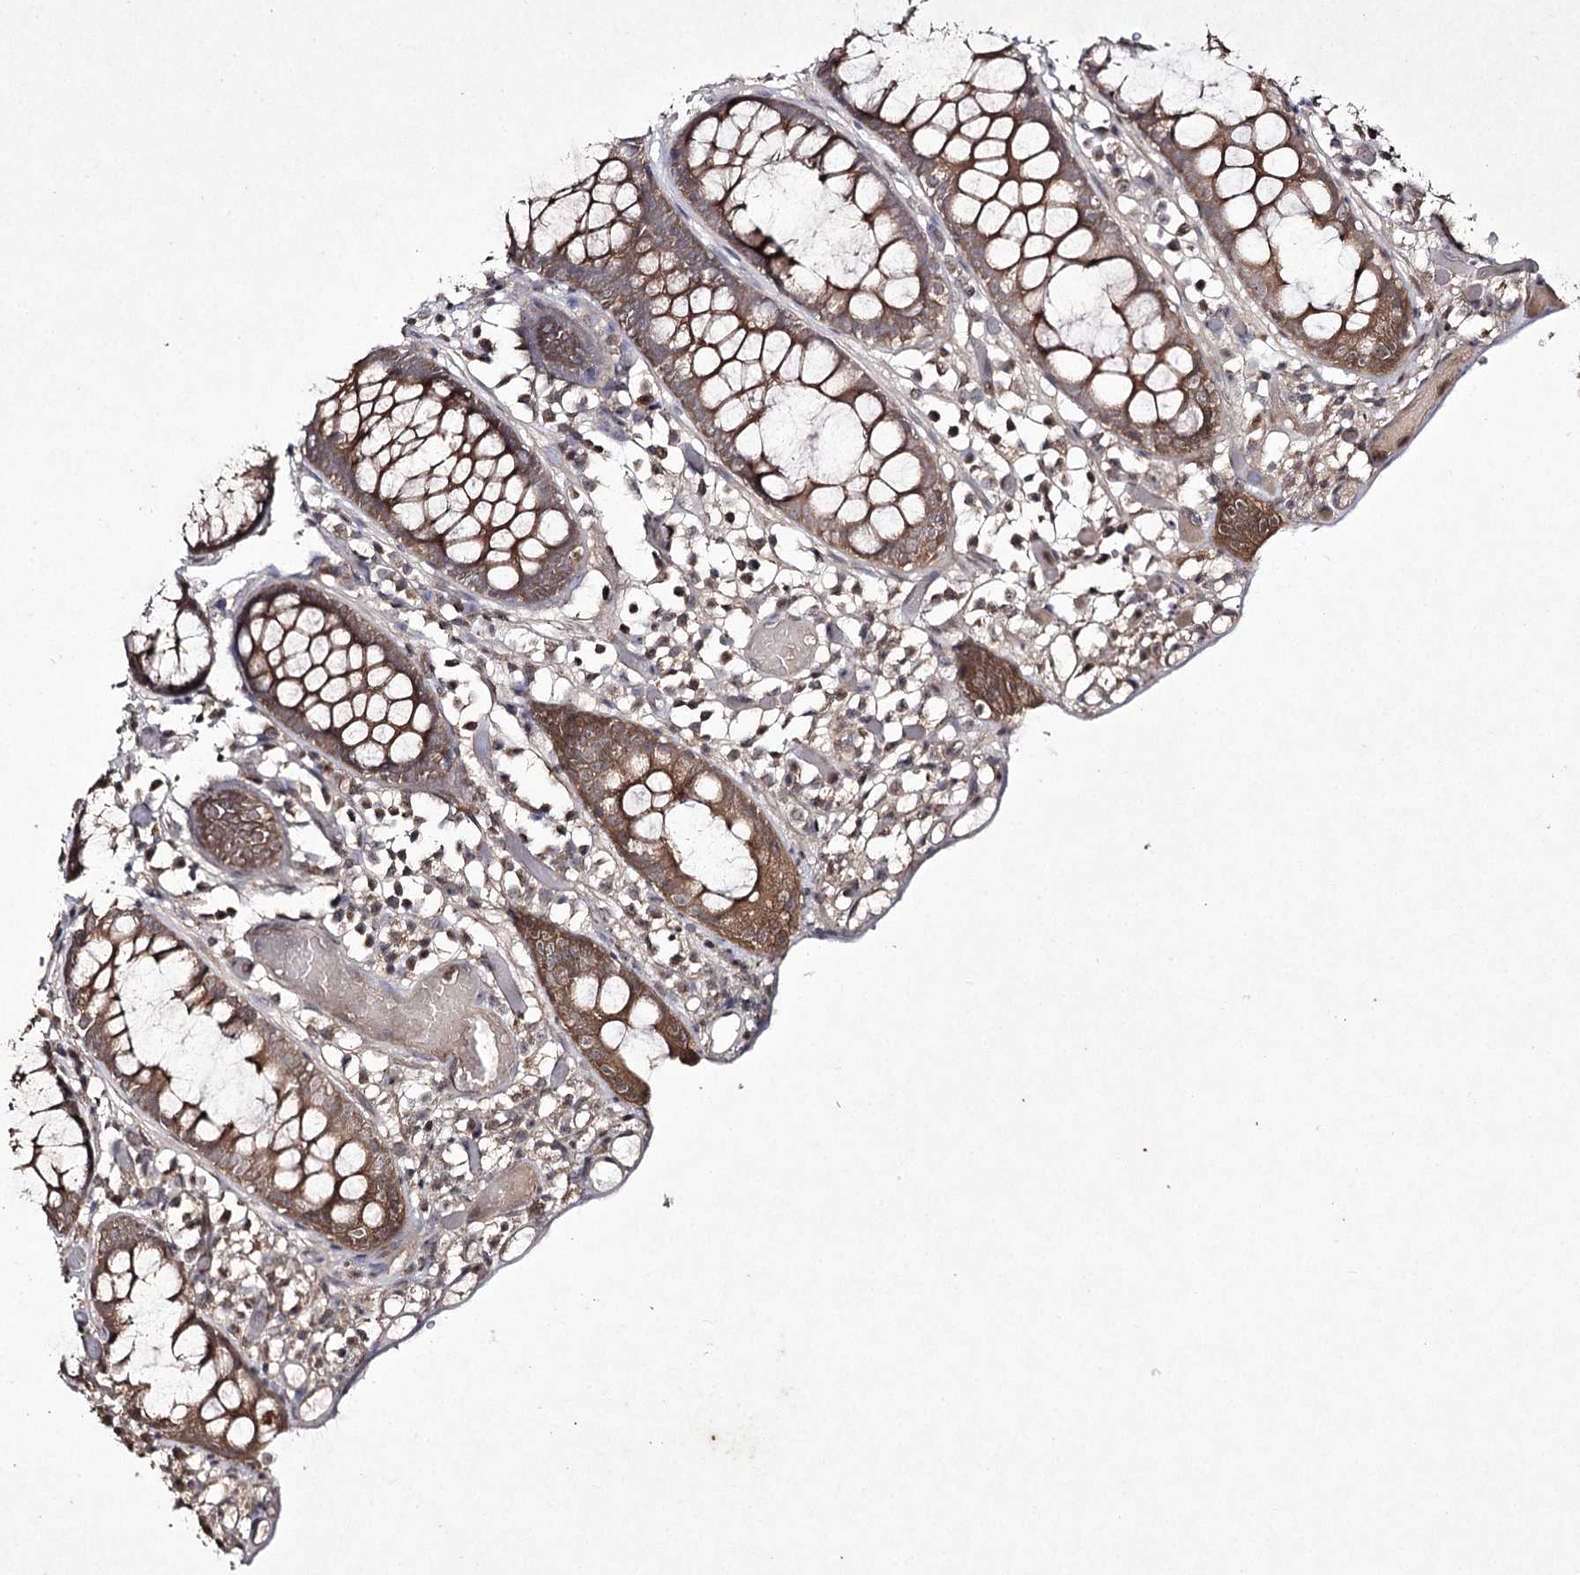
{"staining": {"intensity": "moderate", "quantity": ">75%", "location": "cytoplasmic/membranous"}, "tissue": "colon", "cell_type": "Endothelial cells", "image_type": "normal", "snomed": [{"axis": "morphology", "description": "Normal tissue, NOS"}, {"axis": "topography", "description": "Colon"}], "caption": "A medium amount of moderate cytoplasmic/membranous positivity is present in about >75% of endothelial cells in benign colon. The protein is stained brown, and the nuclei are stained in blue (DAB IHC with brightfield microscopy, high magnification).", "gene": "FANCL", "patient": {"sex": "male", "age": 14}}